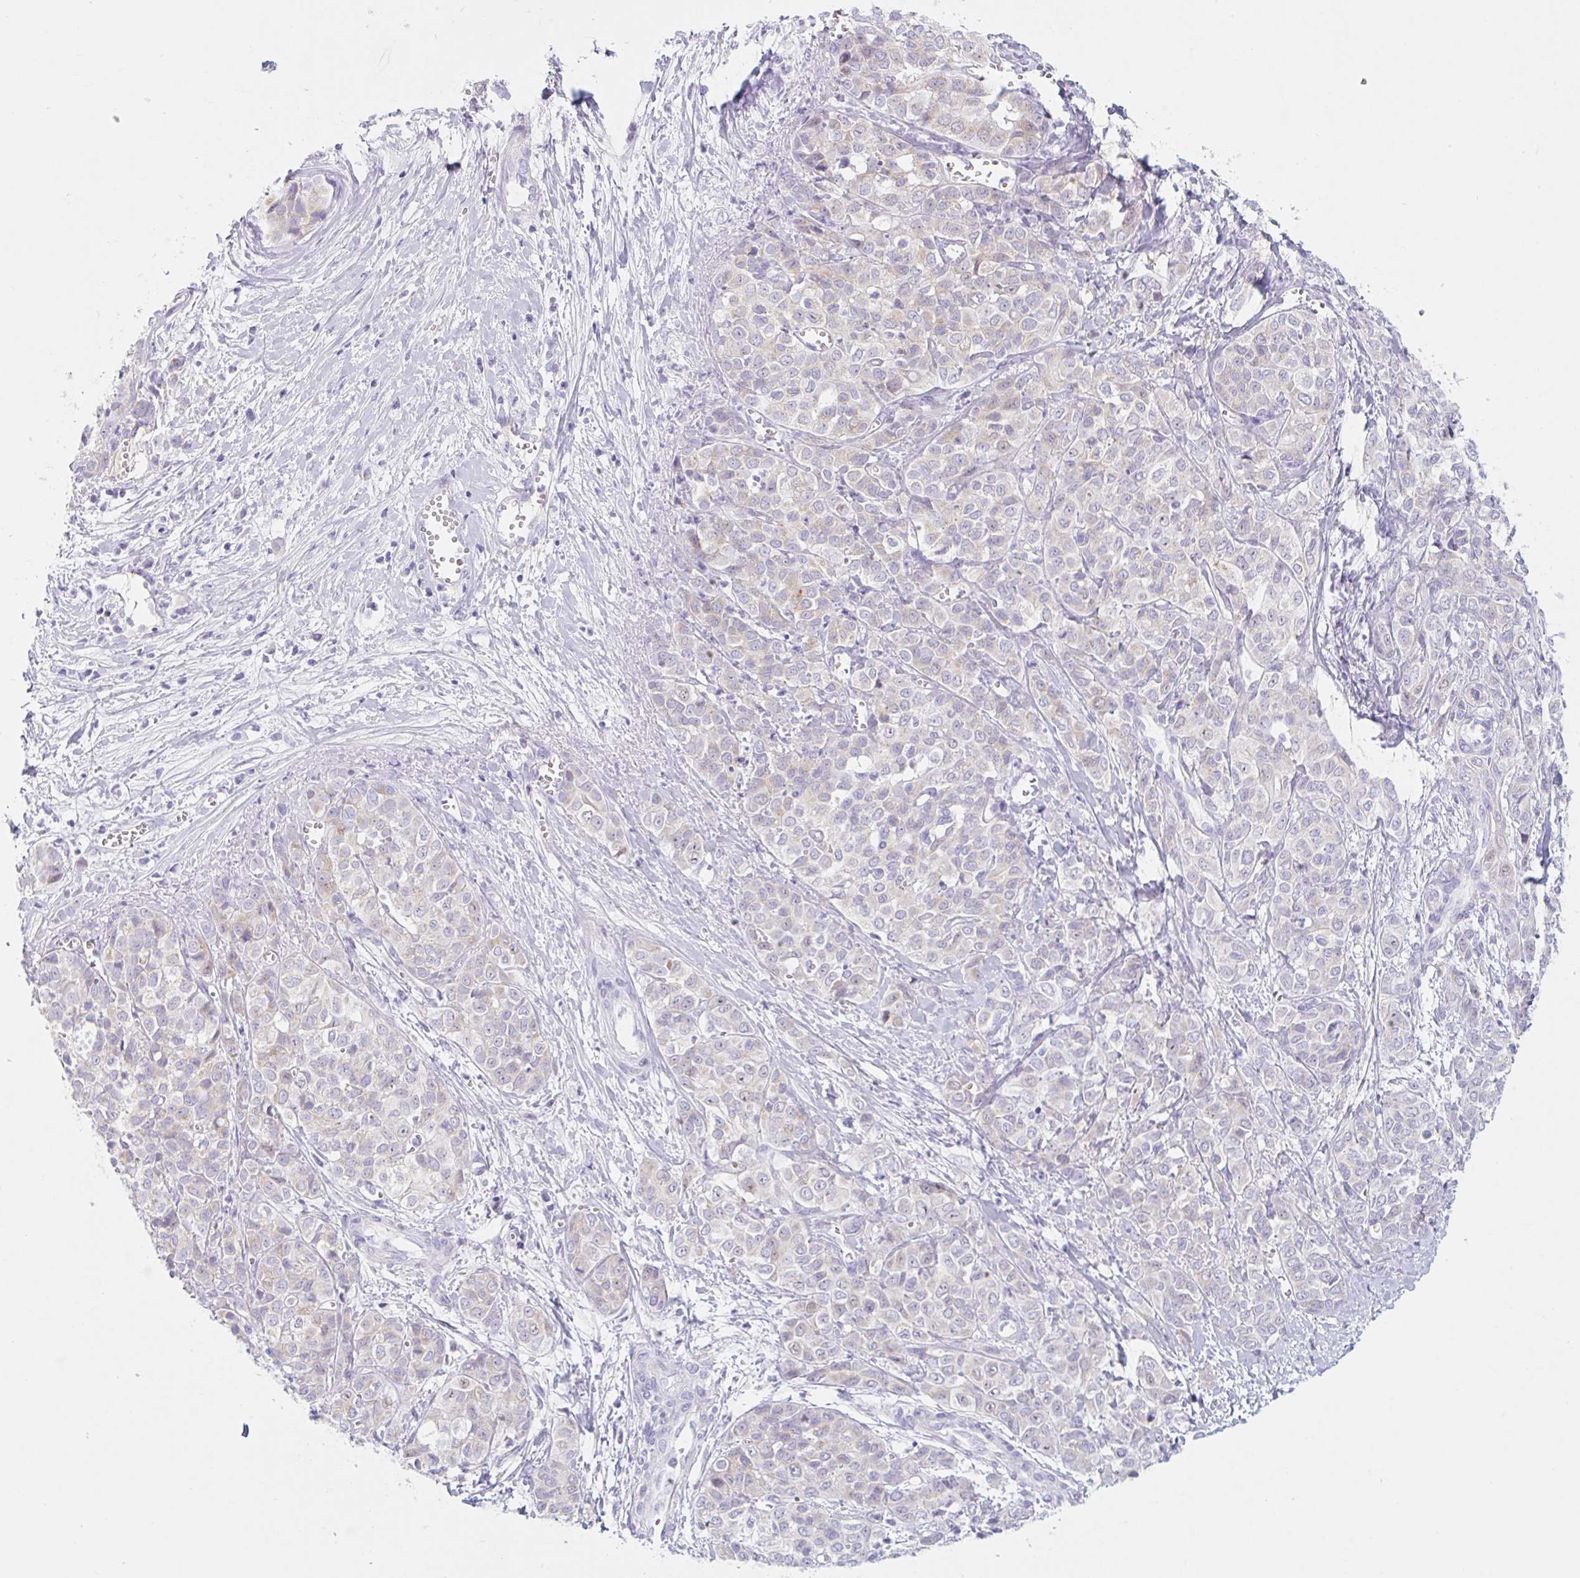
{"staining": {"intensity": "negative", "quantity": "none", "location": "none"}, "tissue": "liver cancer", "cell_type": "Tumor cells", "image_type": "cancer", "snomed": [{"axis": "morphology", "description": "Cholangiocarcinoma"}, {"axis": "topography", "description": "Liver"}], "caption": "High power microscopy micrograph of an IHC image of liver cholangiocarcinoma, revealing no significant positivity in tumor cells.", "gene": "LYVE1", "patient": {"sex": "female", "age": 77}}